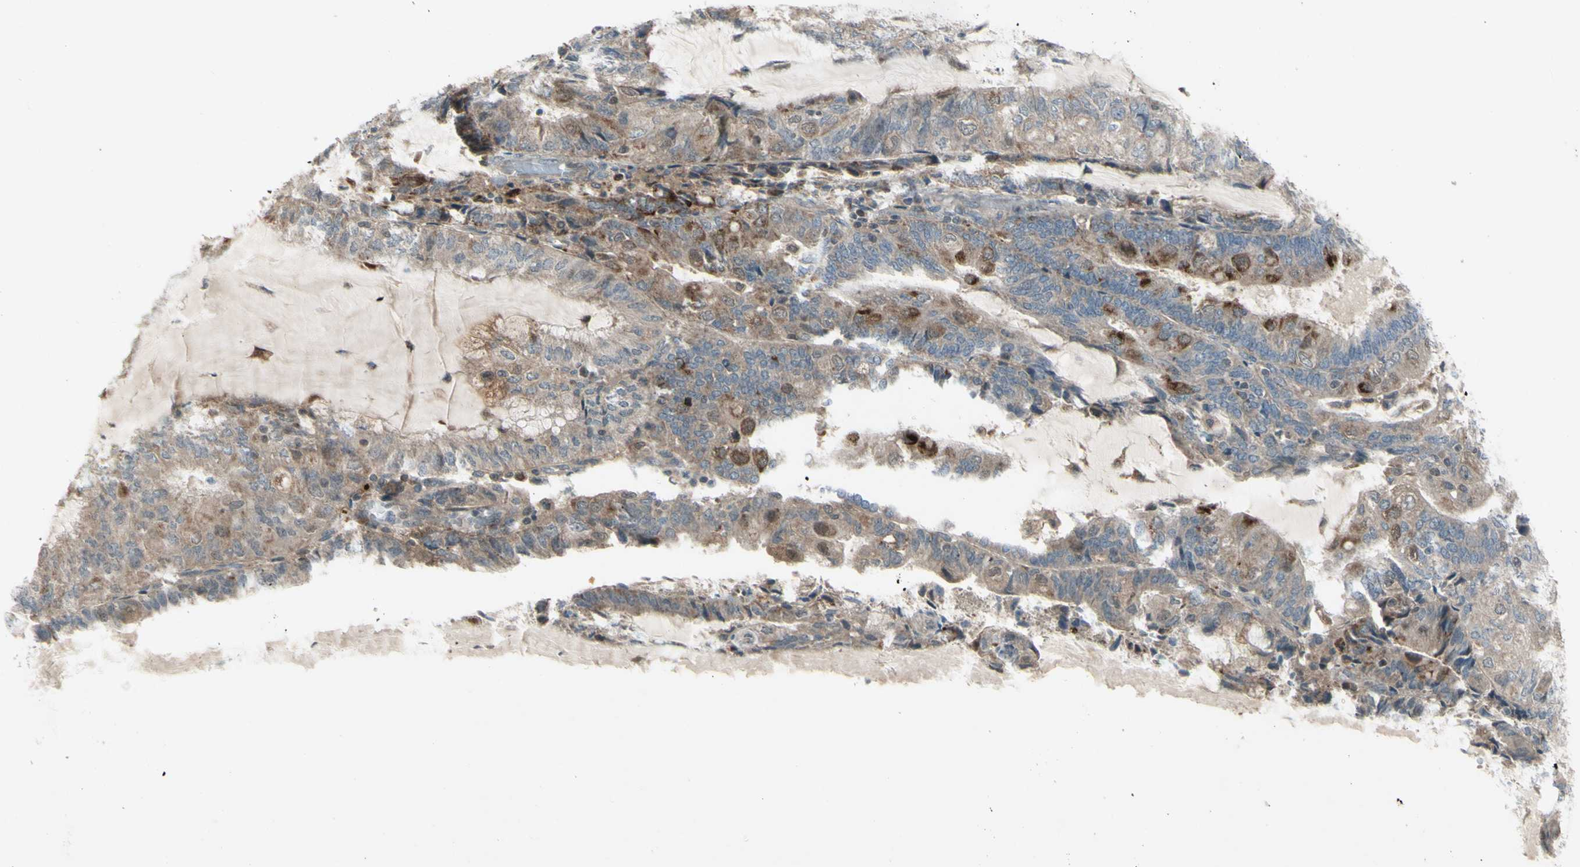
{"staining": {"intensity": "weak", "quantity": ">75%", "location": "cytoplasmic/membranous"}, "tissue": "endometrial cancer", "cell_type": "Tumor cells", "image_type": "cancer", "snomed": [{"axis": "morphology", "description": "Adenocarcinoma, NOS"}, {"axis": "topography", "description": "Endometrium"}], "caption": "A brown stain highlights weak cytoplasmic/membranous staining of a protein in human adenocarcinoma (endometrial) tumor cells.", "gene": "OSTM1", "patient": {"sex": "female", "age": 81}}